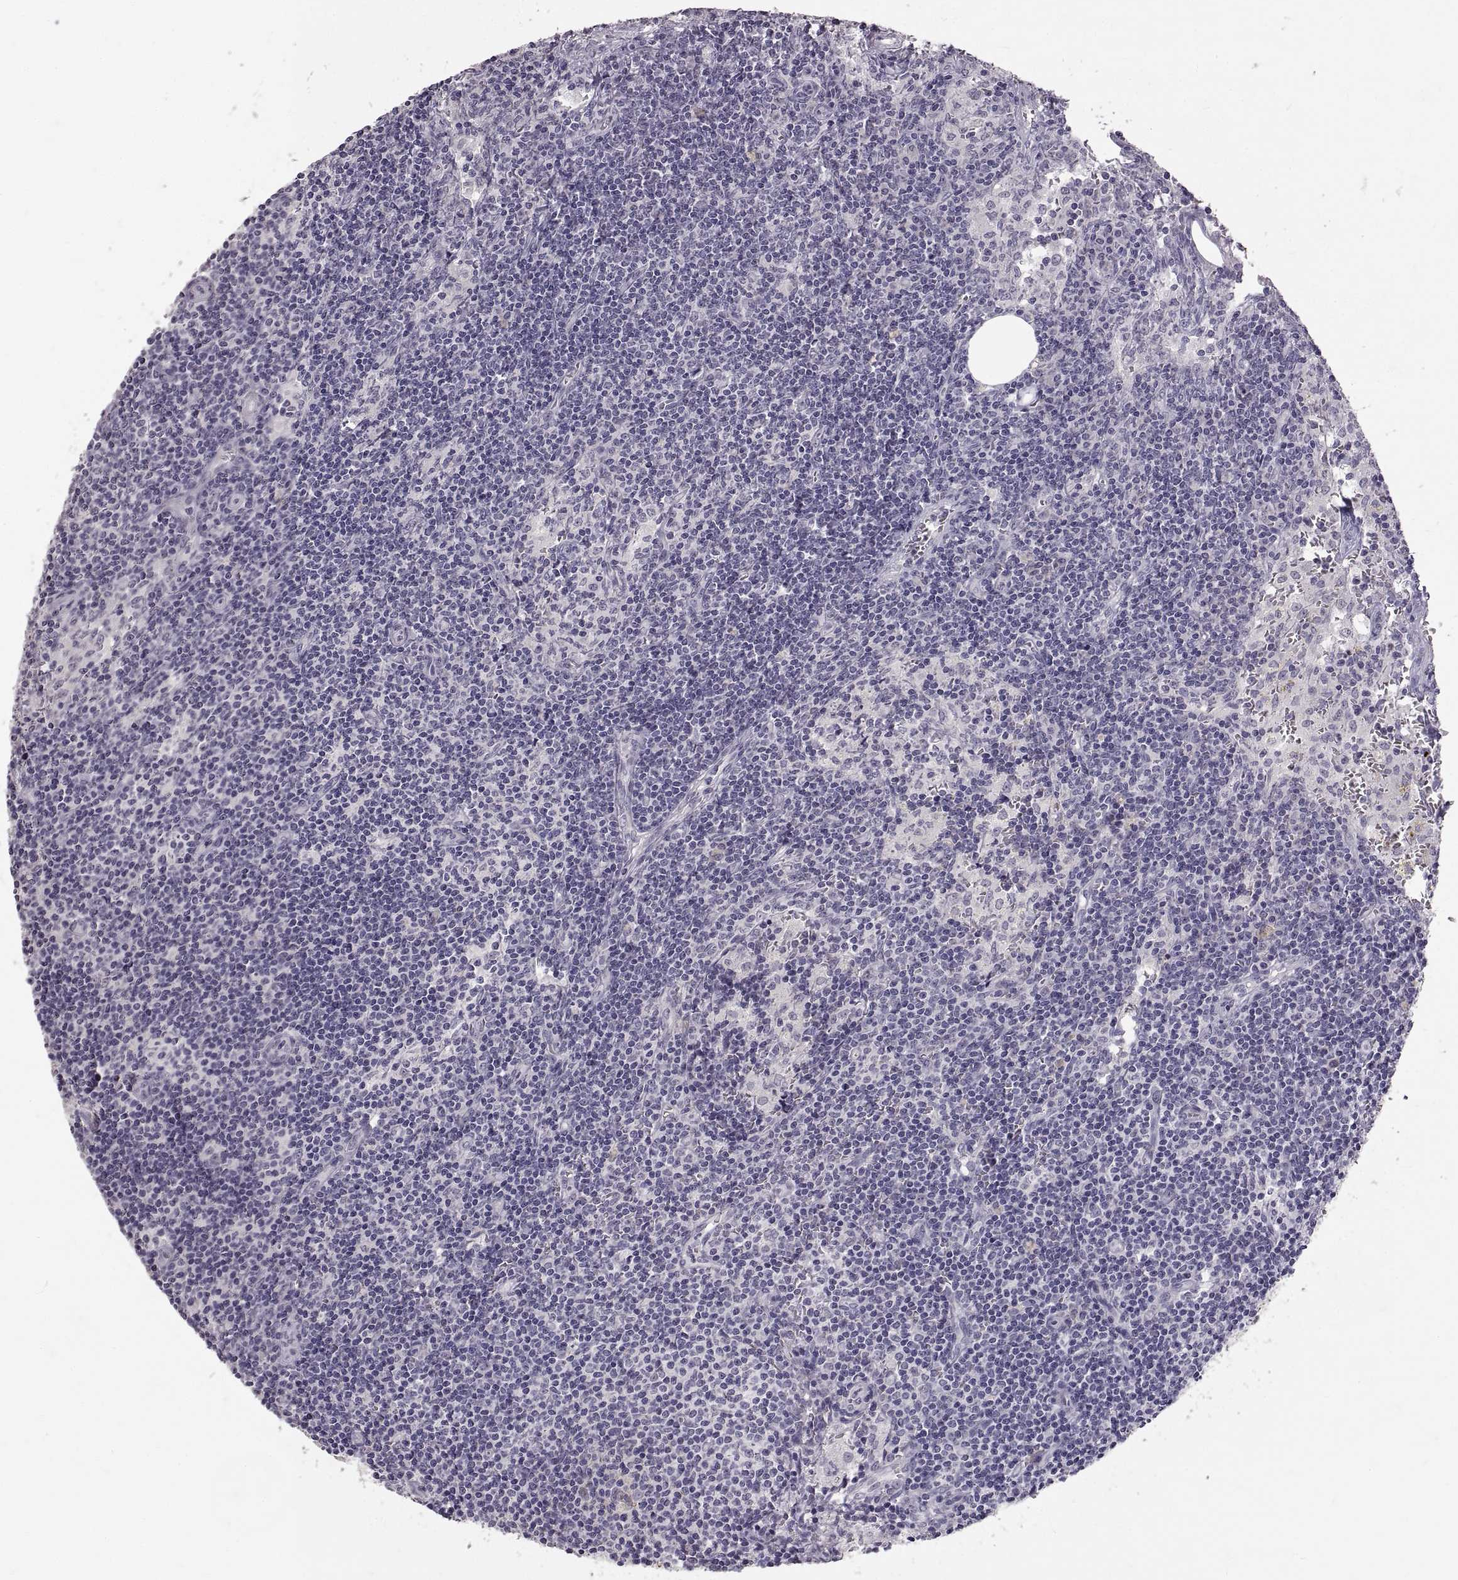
{"staining": {"intensity": "negative", "quantity": "none", "location": "none"}, "tissue": "lymph node", "cell_type": "Germinal center cells", "image_type": "normal", "snomed": [{"axis": "morphology", "description": "Normal tissue, NOS"}, {"axis": "topography", "description": "Lymph node"}], "caption": "Micrograph shows no significant protein staining in germinal center cells of normal lymph node. Nuclei are stained in blue.", "gene": "CDH2", "patient": {"sex": "female", "age": 50}}